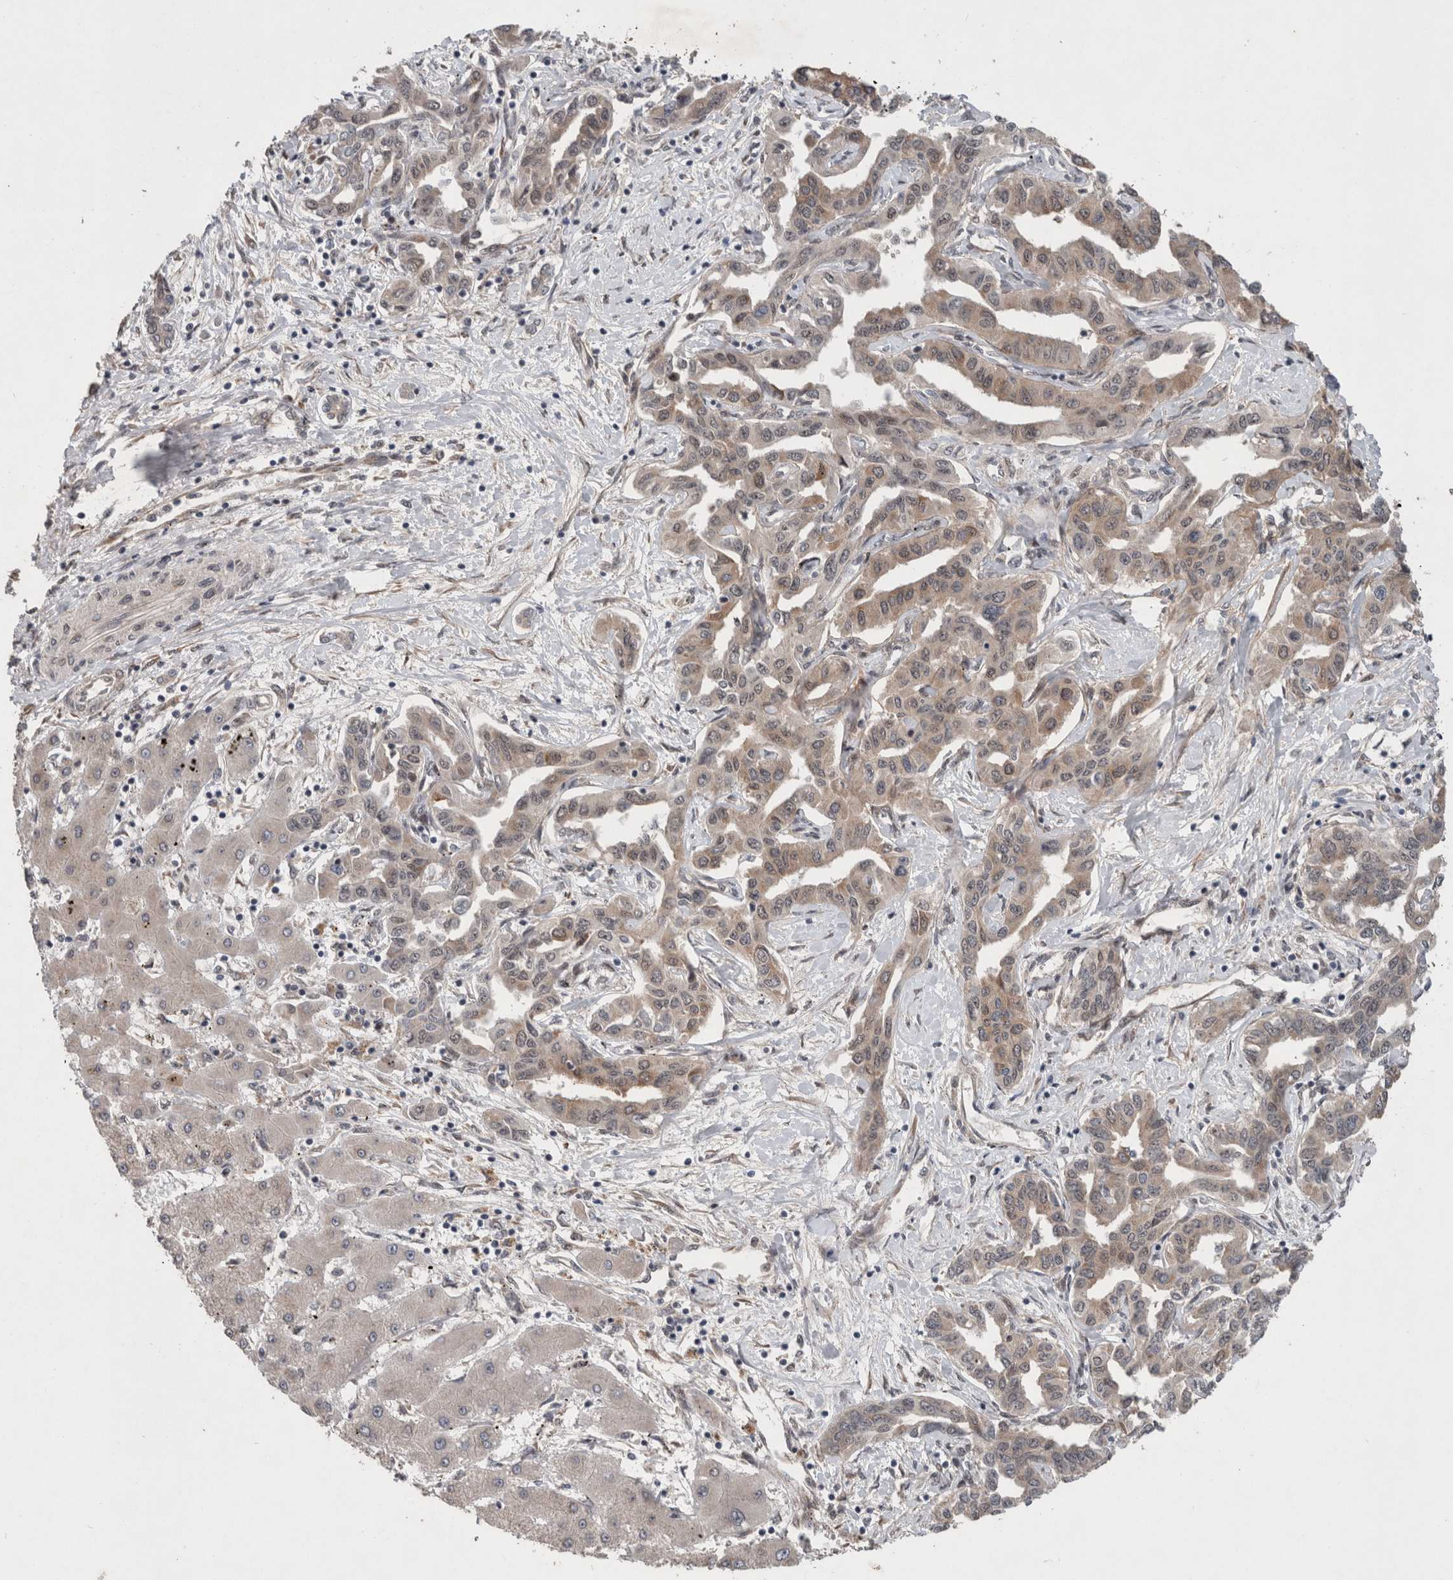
{"staining": {"intensity": "weak", "quantity": "25%-75%", "location": "cytoplasmic/membranous"}, "tissue": "liver cancer", "cell_type": "Tumor cells", "image_type": "cancer", "snomed": [{"axis": "morphology", "description": "Cholangiocarcinoma"}, {"axis": "topography", "description": "Liver"}], "caption": "Weak cytoplasmic/membranous protein positivity is present in approximately 25%-75% of tumor cells in liver cancer.", "gene": "GIMAP6", "patient": {"sex": "male", "age": 59}}